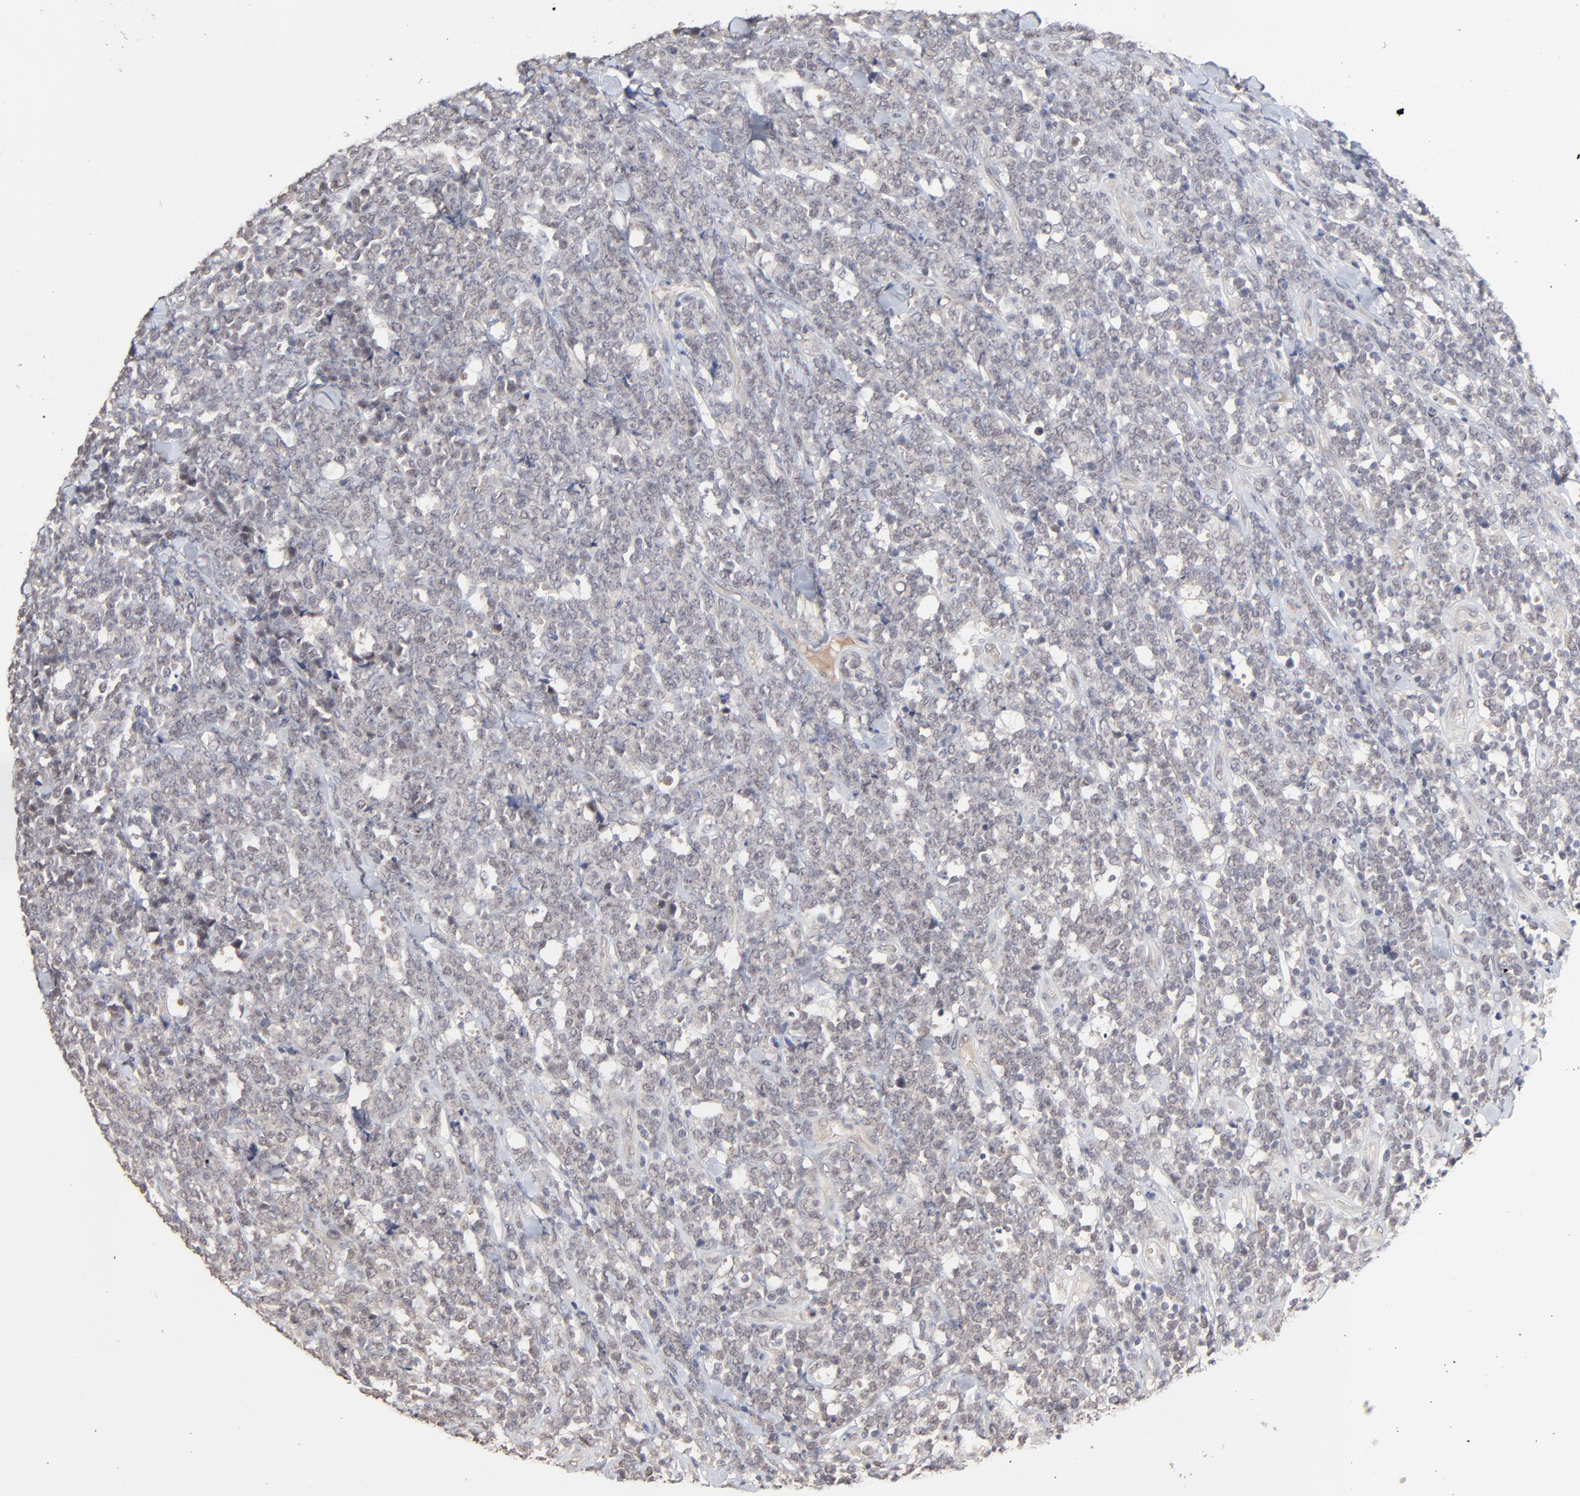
{"staining": {"intensity": "weak", "quantity": "<25%", "location": "nuclear"}, "tissue": "lymphoma", "cell_type": "Tumor cells", "image_type": "cancer", "snomed": [{"axis": "morphology", "description": "Malignant lymphoma, non-Hodgkin's type, High grade"}, {"axis": "topography", "description": "Small intestine"}, {"axis": "topography", "description": "Colon"}], "caption": "Immunohistochemistry (IHC) image of neoplastic tissue: malignant lymphoma, non-Hodgkin's type (high-grade) stained with DAB displays no significant protein positivity in tumor cells.", "gene": "FAM199X", "patient": {"sex": "male", "age": 8}}